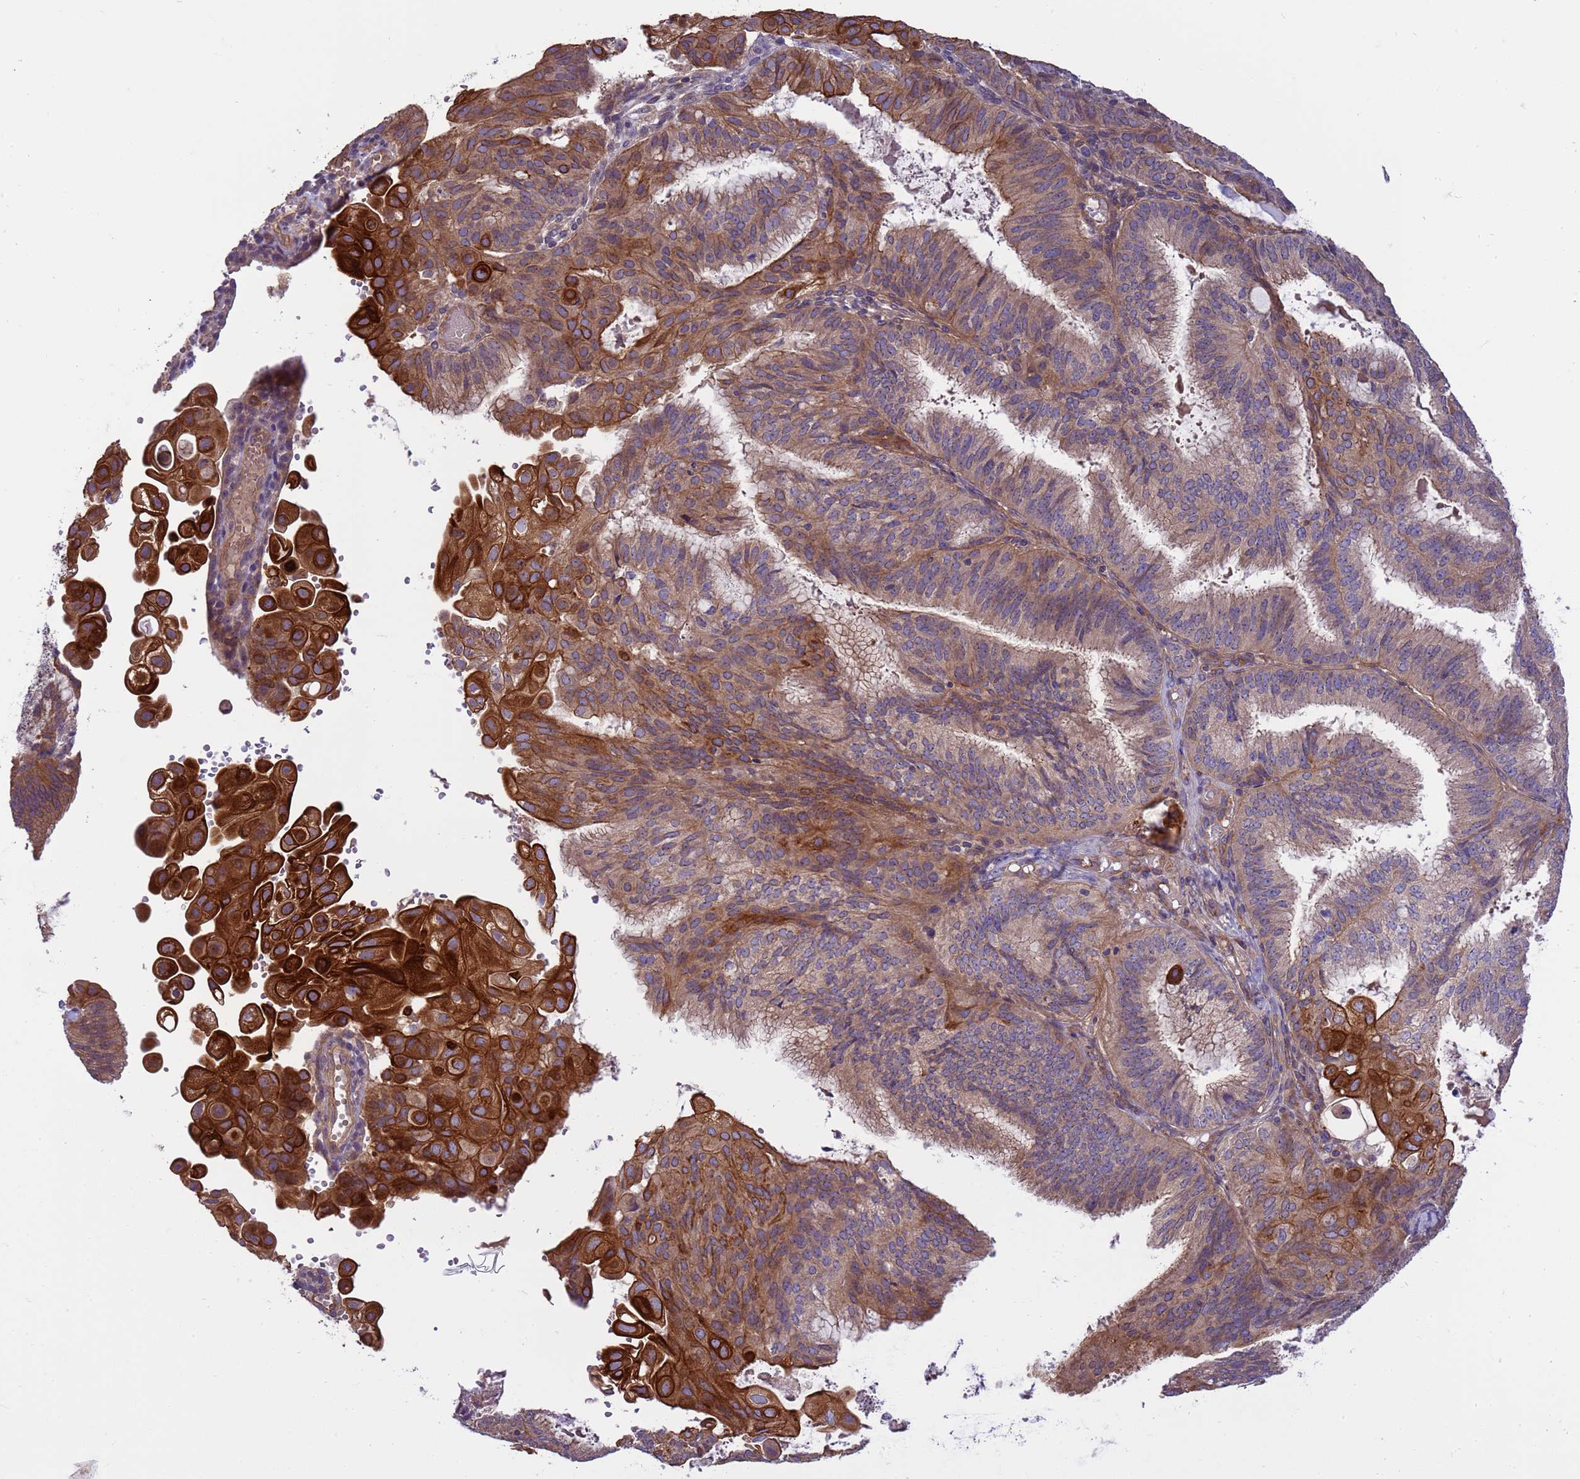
{"staining": {"intensity": "strong", "quantity": "<25%", "location": "cytoplasmic/membranous"}, "tissue": "endometrial cancer", "cell_type": "Tumor cells", "image_type": "cancer", "snomed": [{"axis": "morphology", "description": "Adenocarcinoma, NOS"}, {"axis": "topography", "description": "Endometrium"}], "caption": "Adenocarcinoma (endometrial) stained with a protein marker demonstrates strong staining in tumor cells.", "gene": "SMCO3", "patient": {"sex": "female", "age": 49}}